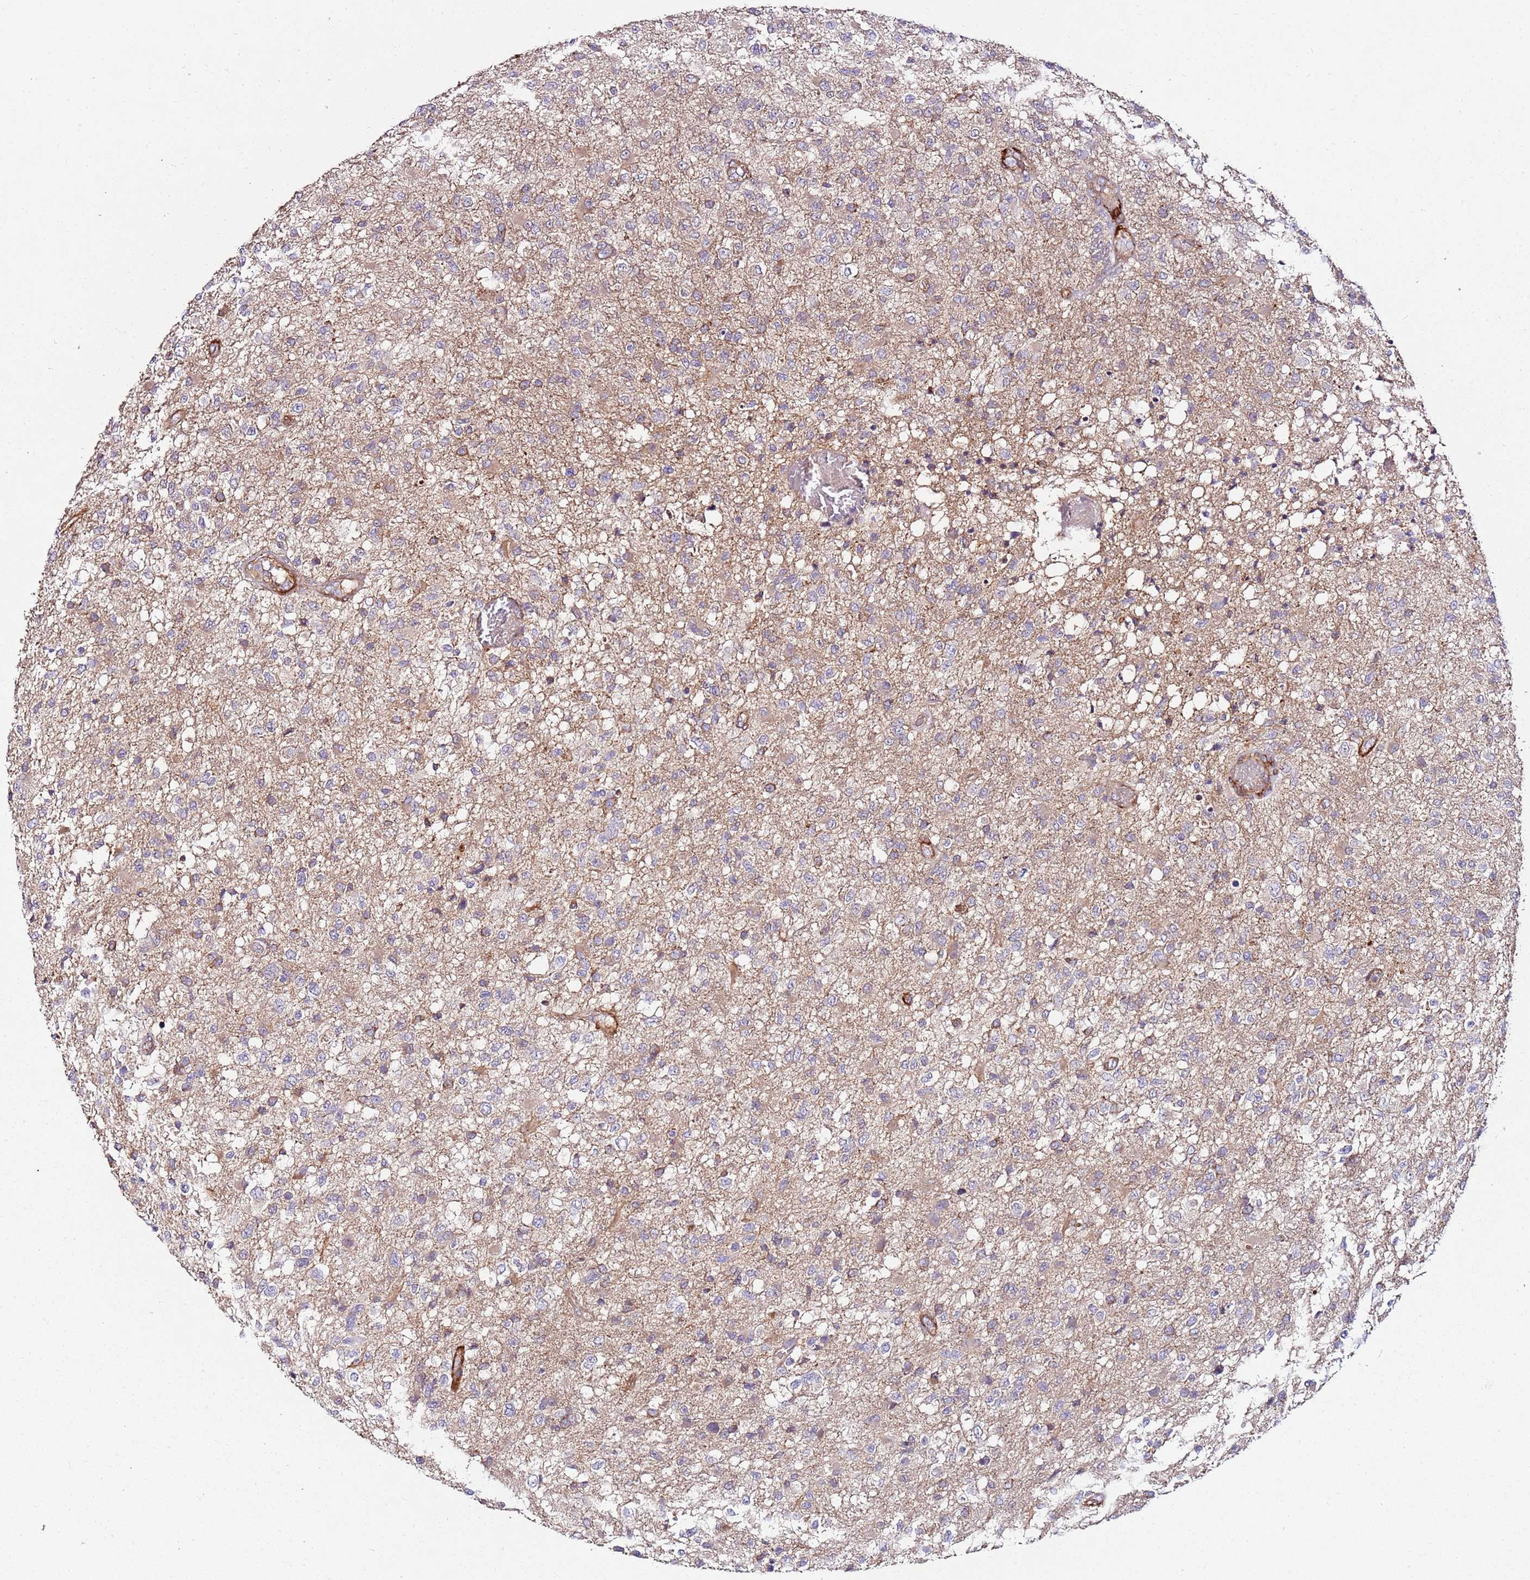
{"staining": {"intensity": "weak", "quantity": "<25%", "location": "cytoplasmic/membranous"}, "tissue": "glioma", "cell_type": "Tumor cells", "image_type": "cancer", "snomed": [{"axis": "morphology", "description": "Glioma, malignant, High grade"}, {"axis": "topography", "description": "Brain"}], "caption": "Immunohistochemistry (IHC) micrograph of neoplastic tissue: glioma stained with DAB shows no significant protein expression in tumor cells.", "gene": "KRTAP21-3", "patient": {"sex": "female", "age": 74}}